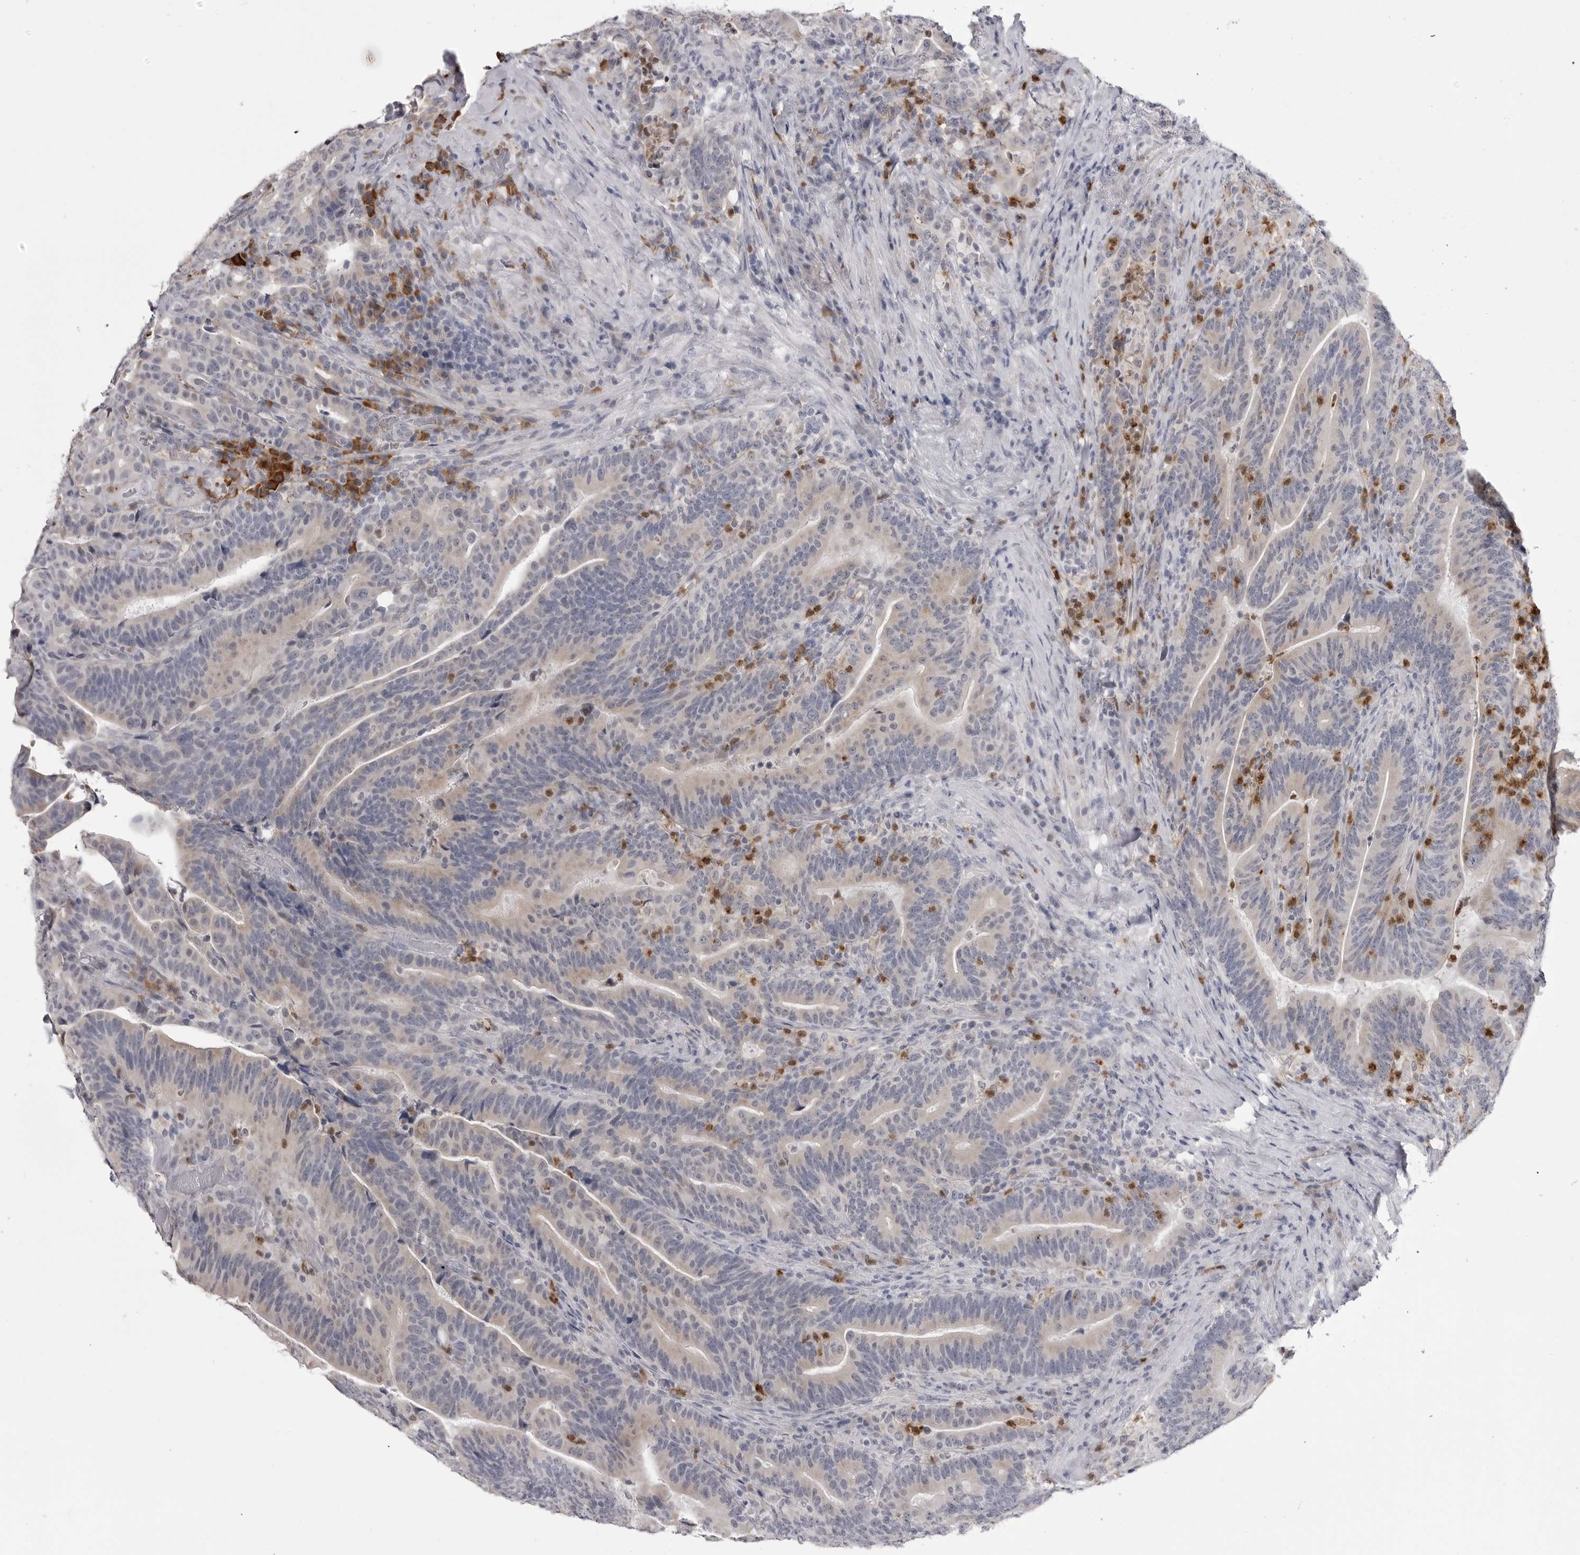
{"staining": {"intensity": "negative", "quantity": "none", "location": "none"}, "tissue": "colorectal cancer", "cell_type": "Tumor cells", "image_type": "cancer", "snomed": [{"axis": "morphology", "description": "Adenocarcinoma, NOS"}, {"axis": "topography", "description": "Colon"}], "caption": "Adenocarcinoma (colorectal) stained for a protein using immunohistochemistry reveals no staining tumor cells.", "gene": "STAP2", "patient": {"sex": "female", "age": 66}}